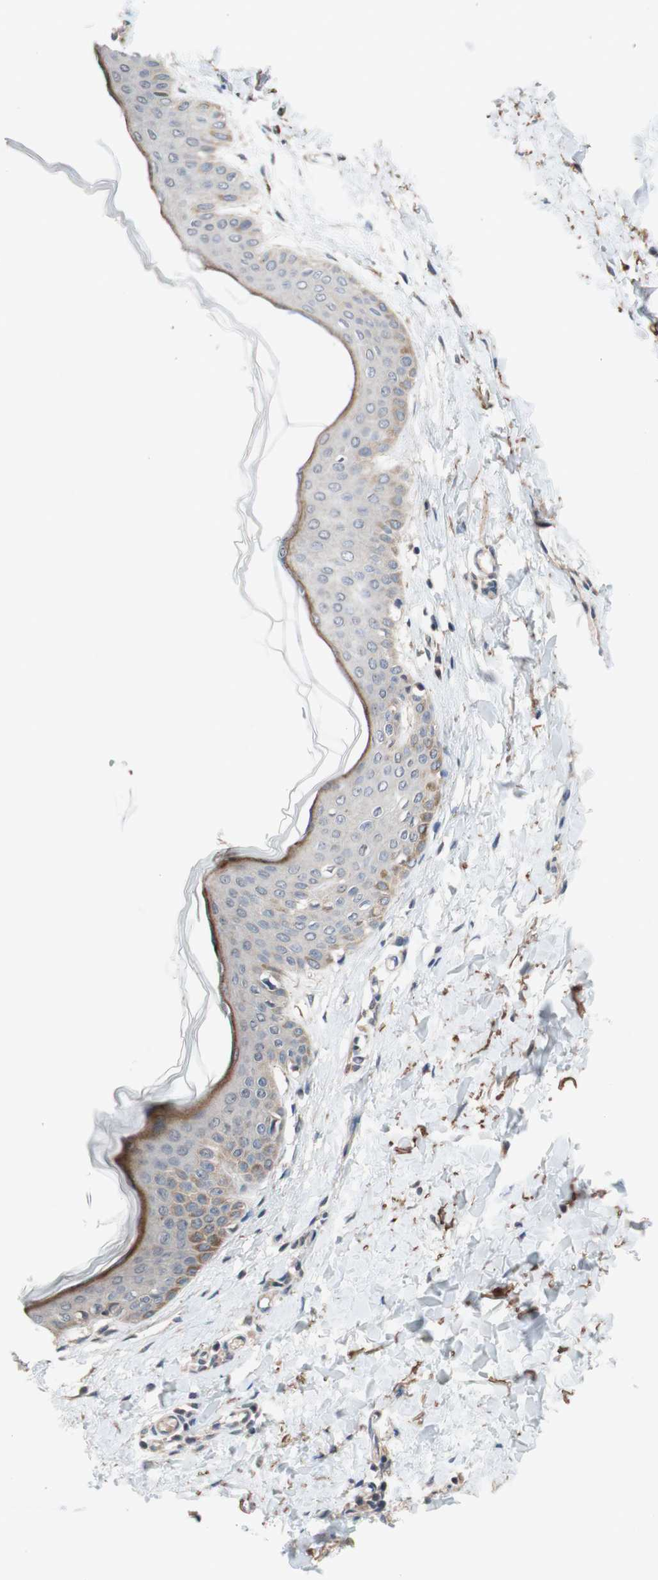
{"staining": {"intensity": "weak", "quantity": ">75%", "location": "cytoplasmic/membranous"}, "tissue": "skin", "cell_type": "Fibroblasts", "image_type": "normal", "snomed": [{"axis": "morphology", "description": "Normal tissue, NOS"}, {"axis": "topography", "description": "Skin"}], "caption": "The micrograph reveals a brown stain indicating the presence of a protein in the cytoplasmic/membranous of fibroblasts in skin.", "gene": "CD55", "patient": {"sex": "female", "age": 17}}